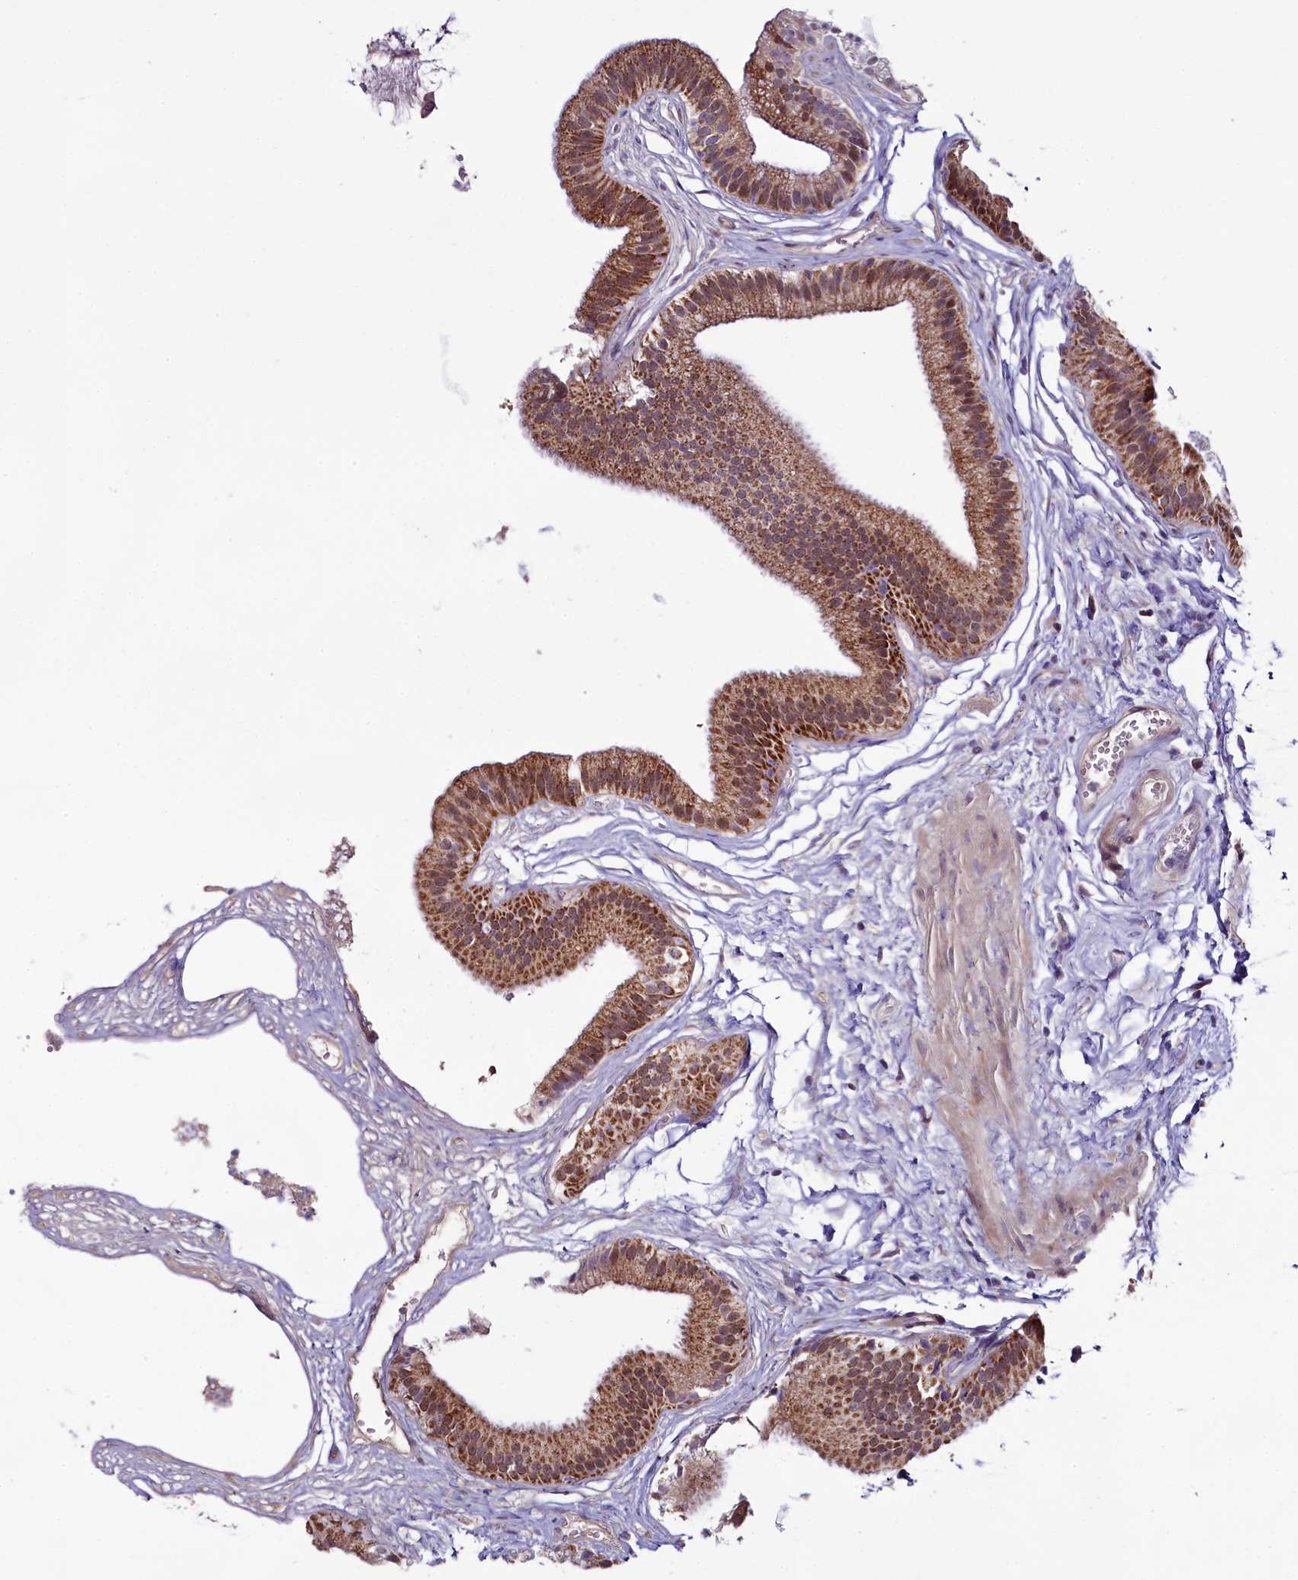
{"staining": {"intensity": "moderate", "quantity": ">75%", "location": "cytoplasmic/membranous,nuclear"}, "tissue": "gallbladder", "cell_type": "Glandular cells", "image_type": "normal", "snomed": [{"axis": "morphology", "description": "Normal tissue, NOS"}, {"axis": "topography", "description": "Gallbladder"}], "caption": "Immunohistochemistry (DAB (3,3'-diaminobenzidine)) staining of normal gallbladder exhibits moderate cytoplasmic/membranous,nuclear protein positivity in about >75% of glandular cells.", "gene": "RPUSD2", "patient": {"sex": "female", "age": 54}}